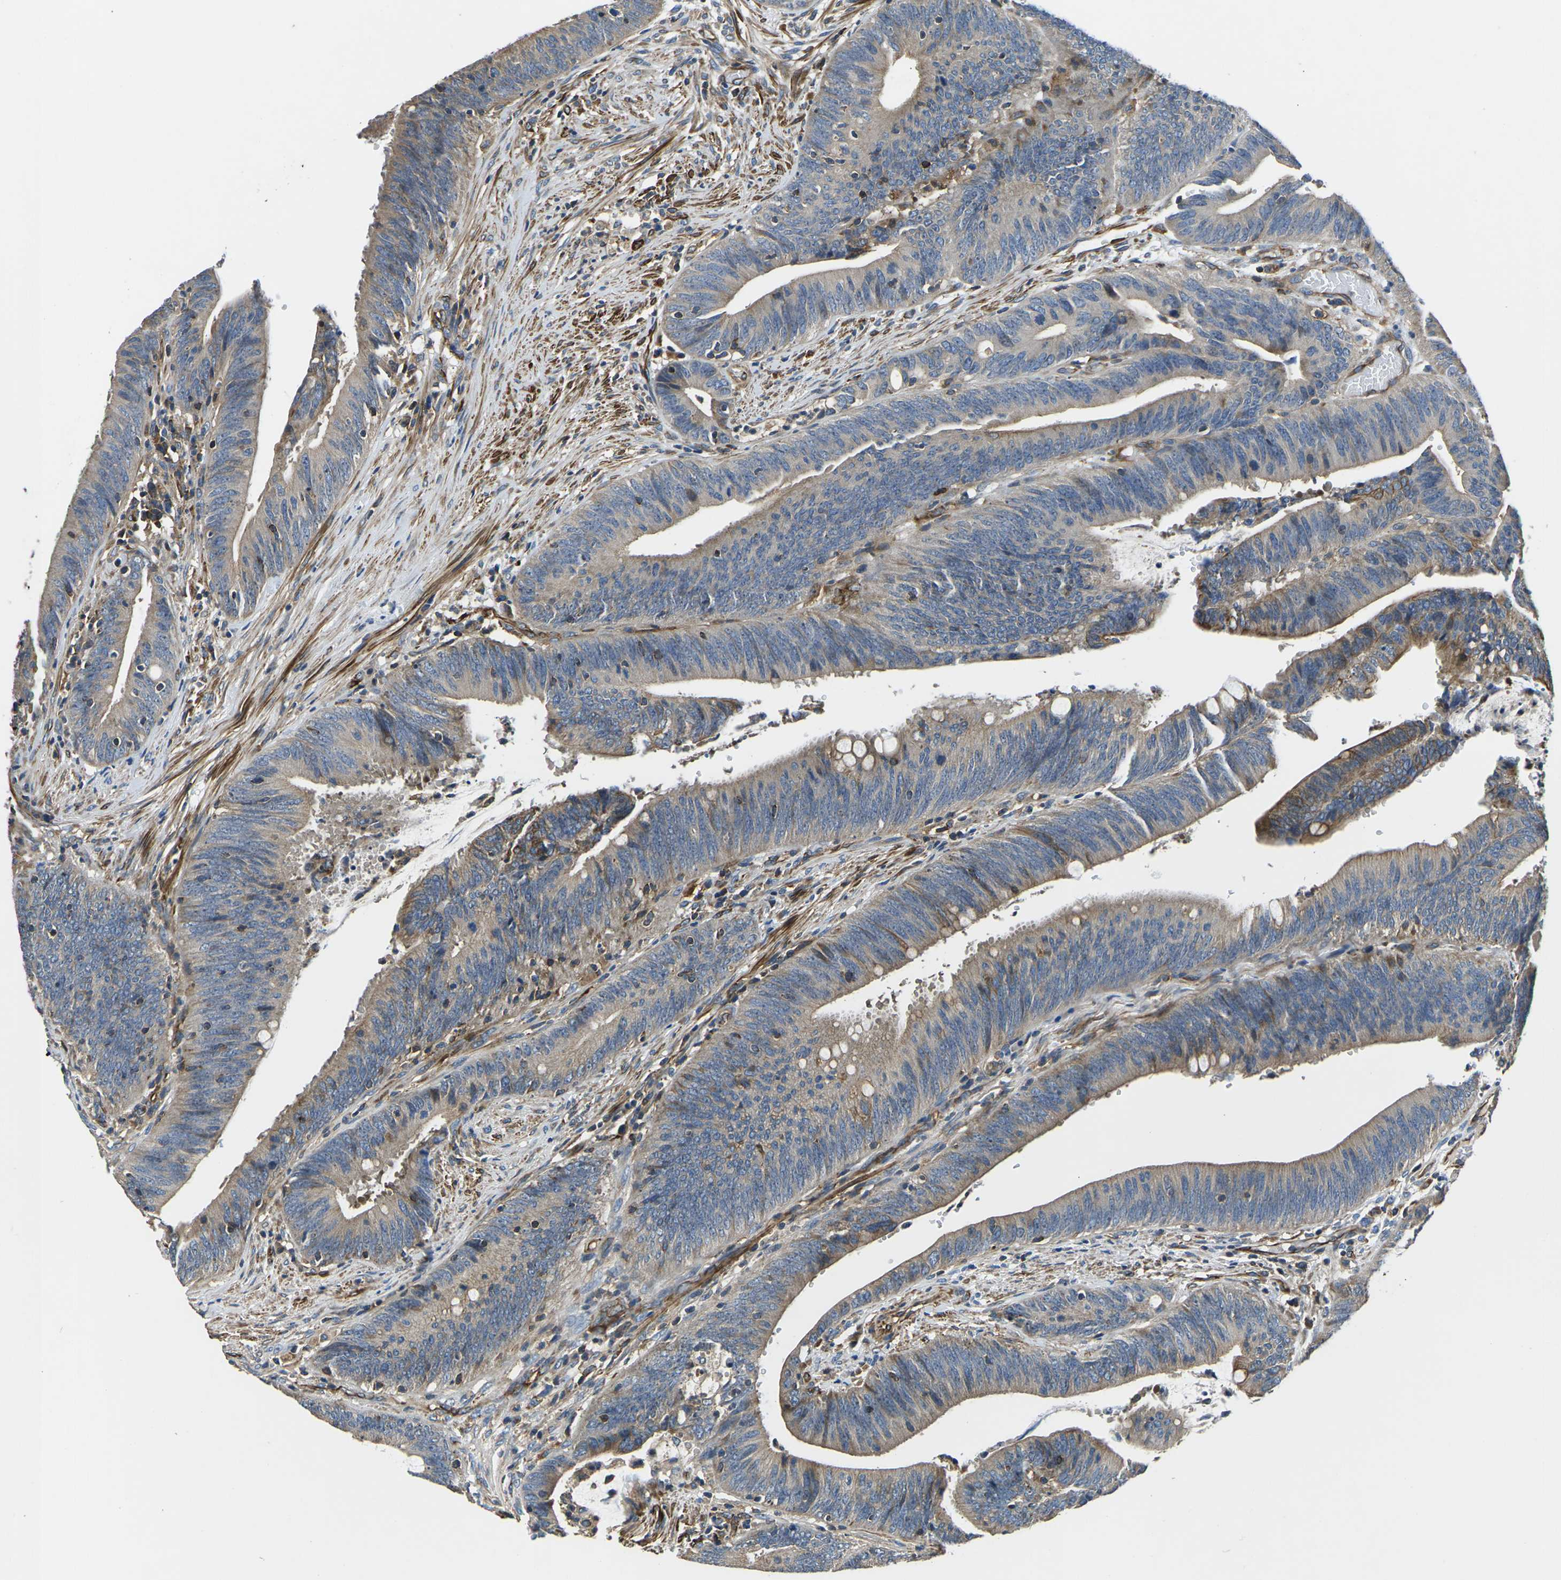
{"staining": {"intensity": "weak", "quantity": ">75%", "location": "cytoplasmic/membranous"}, "tissue": "colorectal cancer", "cell_type": "Tumor cells", "image_type": "cancer", "snomed": [{"axis": "morphology", "description": "Normal tissue, NOS"}, {"axis": "morphology", "description": "Adenocarcinoma, NOS"}, {"axis": "topography", "description": "Rectum"}], "caption": "Brown immunohistochemical staining in colorectal cancer reveals weak cytoplasmic/membranous expression in about >75% of tumor cells.", "gene": "KCNJ15", "patient": {"sex": "female", "age": 66}}